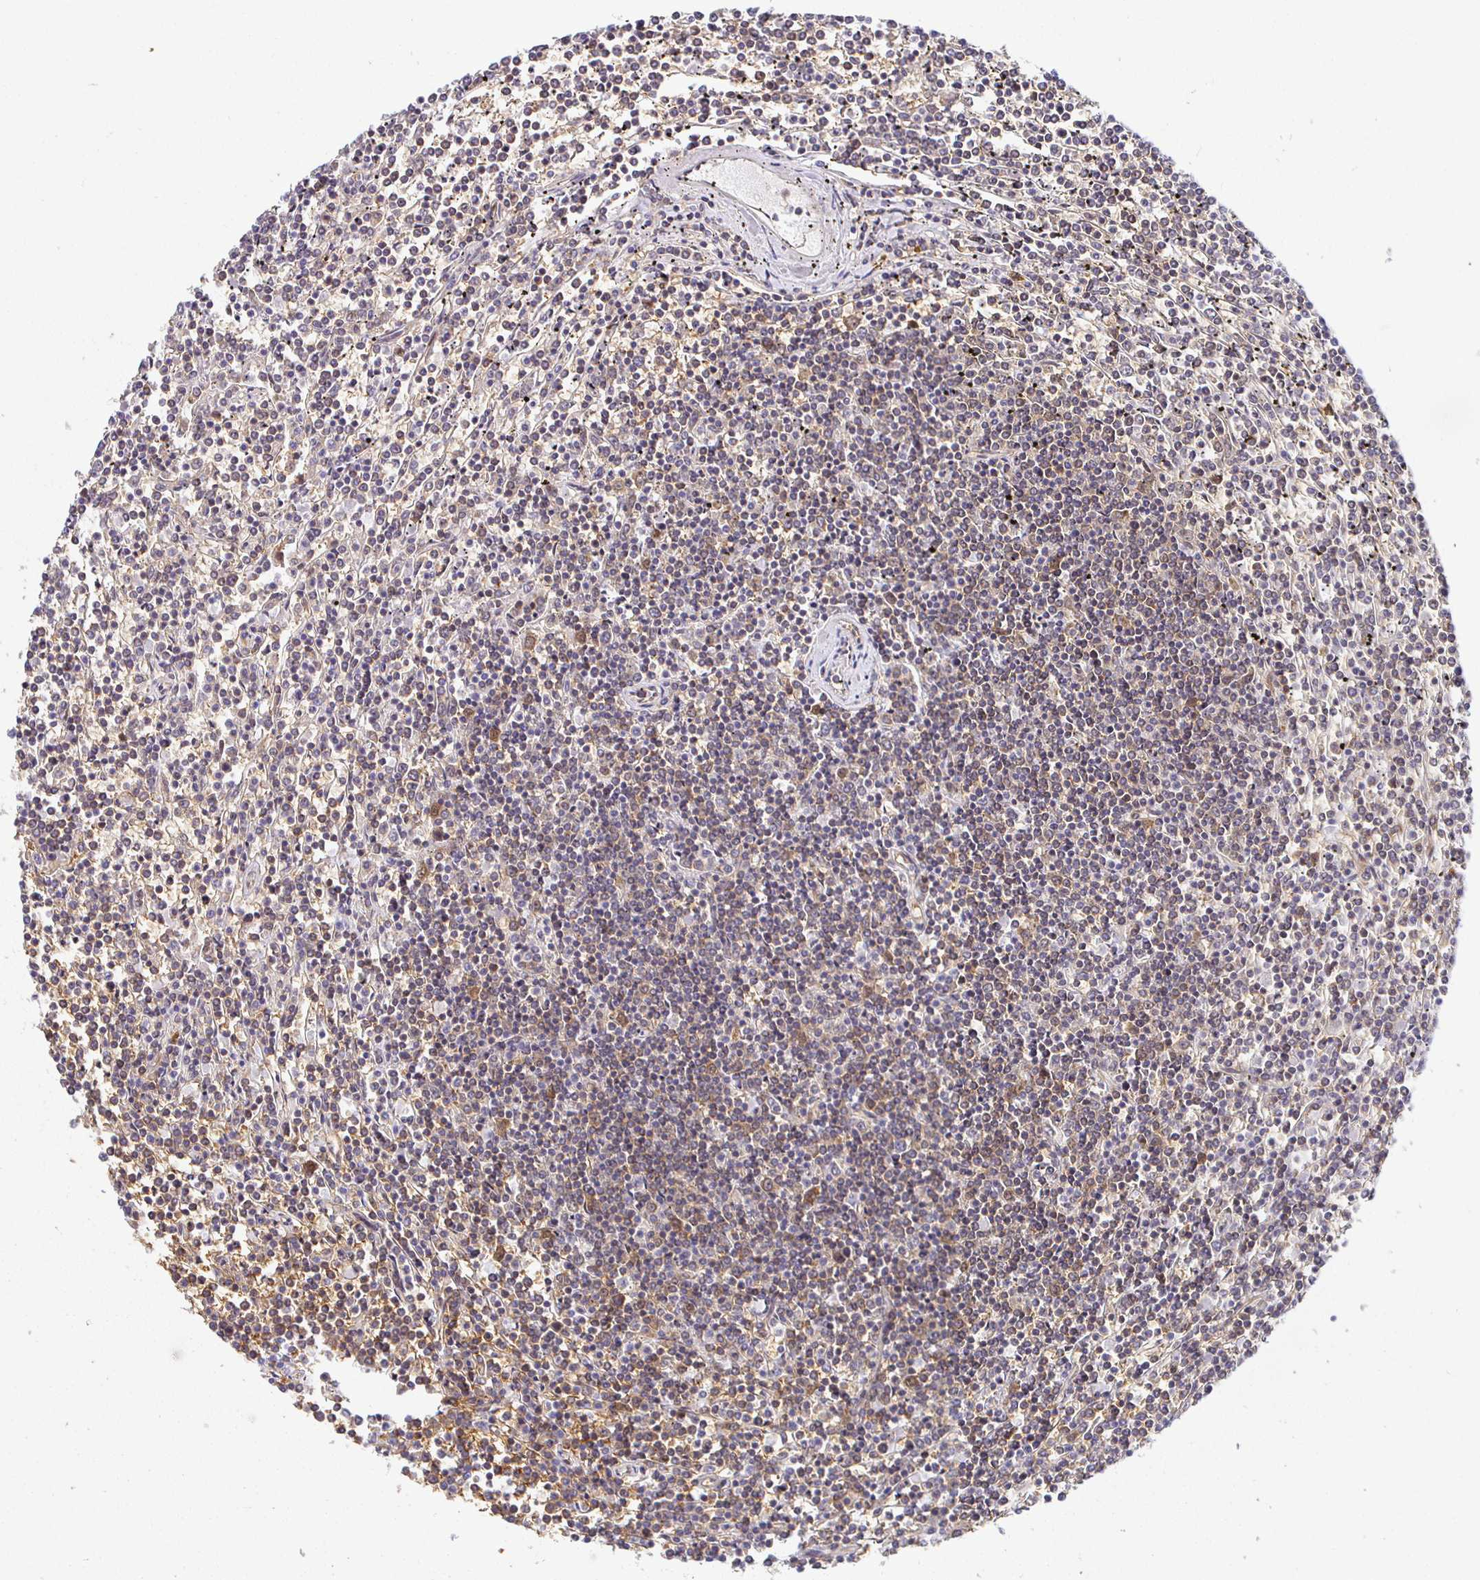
{"staining": {"intensity": "negative", "quantity": "none", "location": "none"}, "tissue": "lymphoma", "cell_type": "Tumor cells", "image_type": "cancer", "snomed": [{"axis": "morphology", "description": "Malignant lymphoma, non-Hodgkin's type, Low grade"}, {"axis": "topography", "description": "Spleen"}], "caption": "Malignant lymphoma, non-Hodgkin's type (low-grade) stained for a protein using immunohistochemistry (IHC) shows no staining tumor cells.", "gene": "IRAK1", "patient": {"sex": "female", "age": 19}}